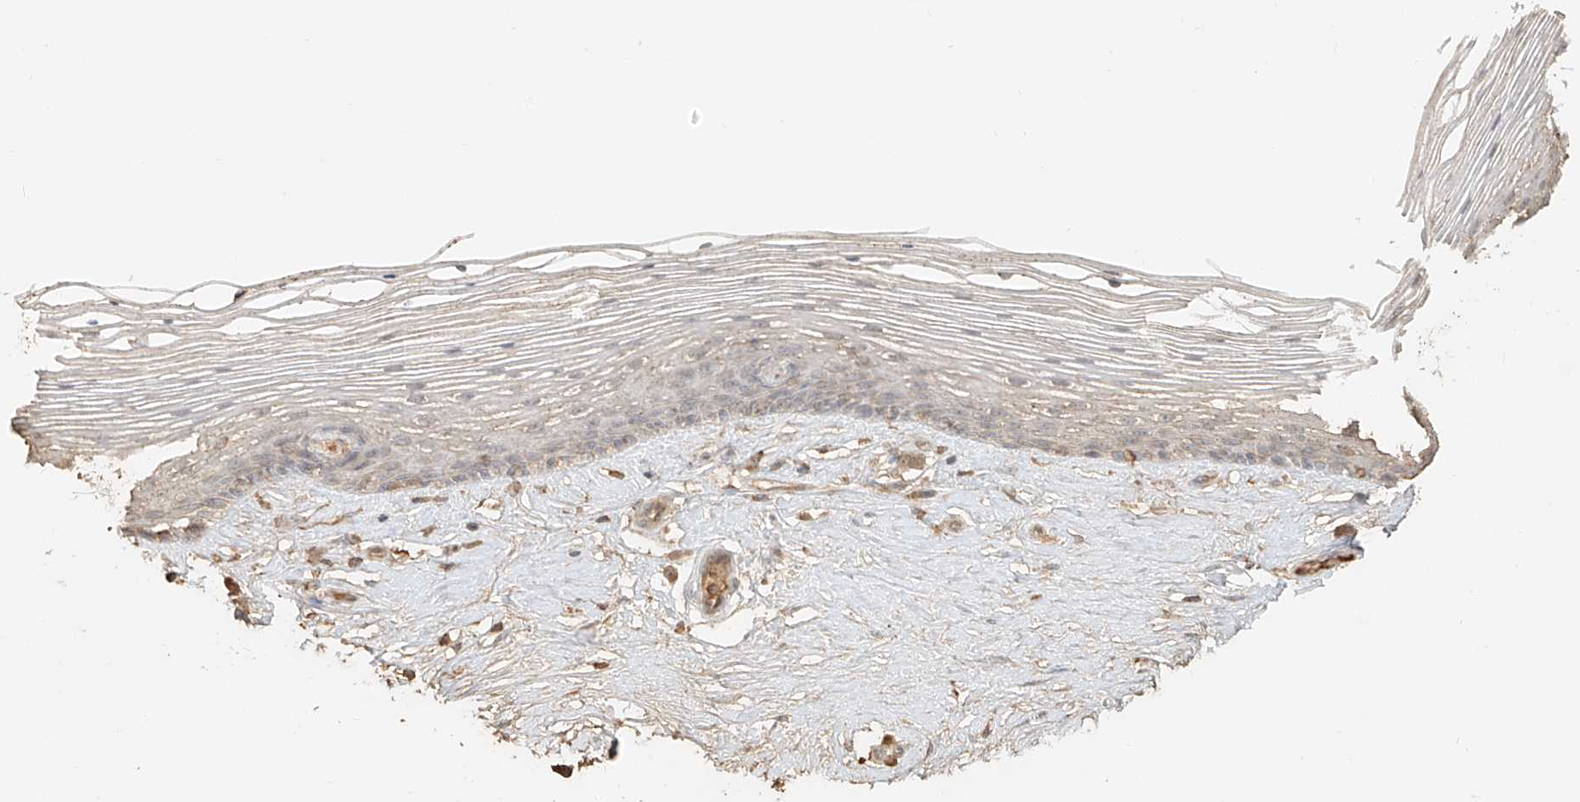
{"staining": {"intensity": "negative", "quantity": "none", "location": "none"}, "tissue": "vagina", "cell_type": "Squamous epithelial cells", "image_type": "normal", "snomed": [{"axis": "morphology", "description": "Normal tissue, NOS"}, {"axis": "topography", "description": "Vagina"}], "caption": "Protein analysis of normal vagina demonstrates no significant positivity in squamous epithelial cells.", "gene": "NPHS1", "patient": {"sex": "female", "age": 46}}